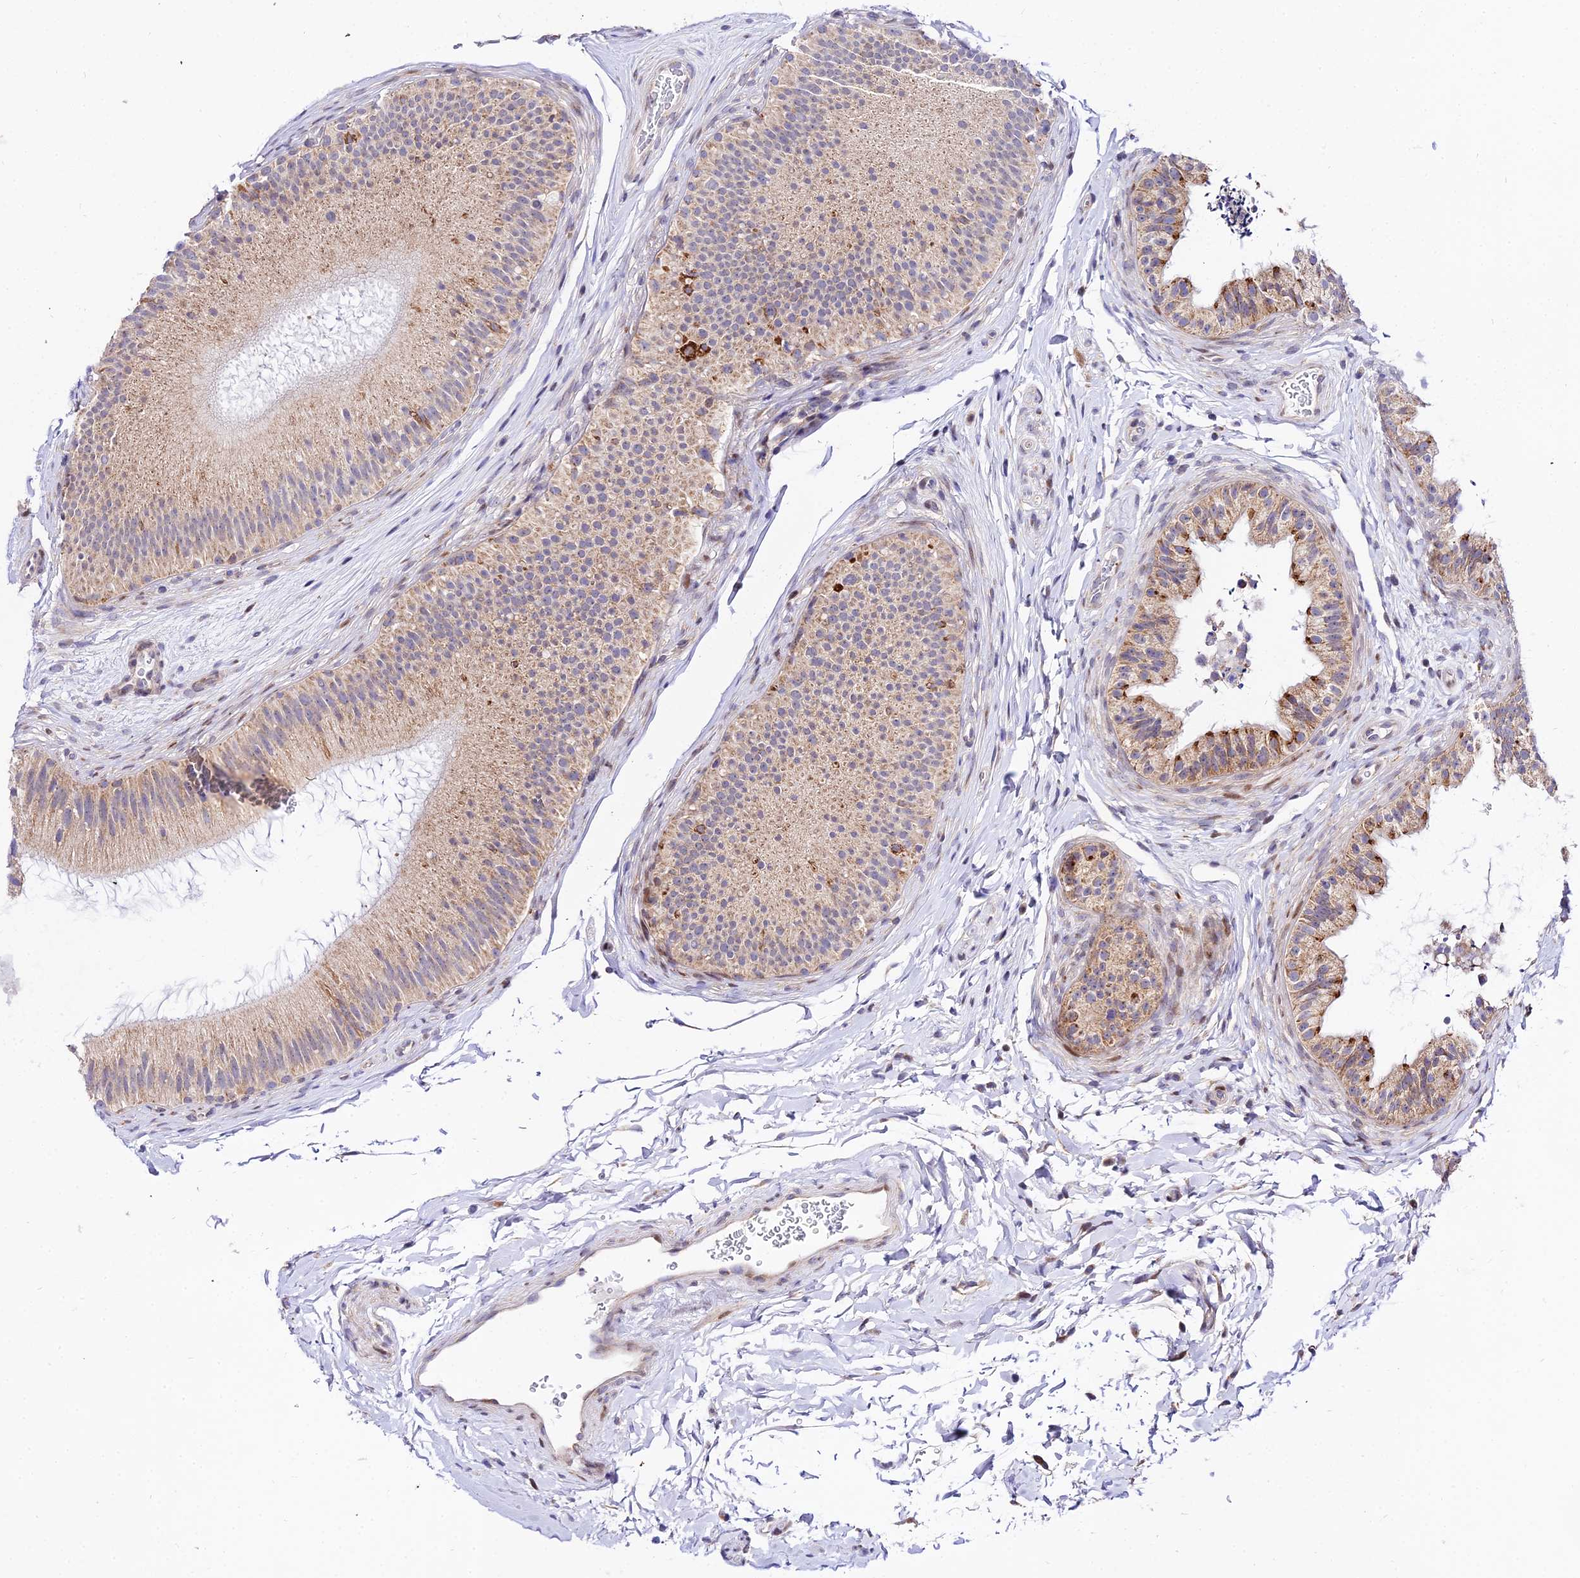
{"staining": {"intensity": "moderate", "quantity": "25%-75%", "location": "cytoplasmic/membranous"}, "tissue": "epididymis", "cell_type": "Glandular cells", "image_type": "normal", "snomed": [{"axis": "morphology", "description": "Normal tissue, NOS"}, {"axis": "topography", "description": "Epididymis"}], "caption": "A medium amount of moderate cytoplasmic/membranous positivity is present in about 25%-75% of glandular cells in normal epididymis. (brown staining indicates protein expression, while blue staining denotes nuclei).", "gene": "ATP5PB", "patient": {"sex": "male", "age": 45}}